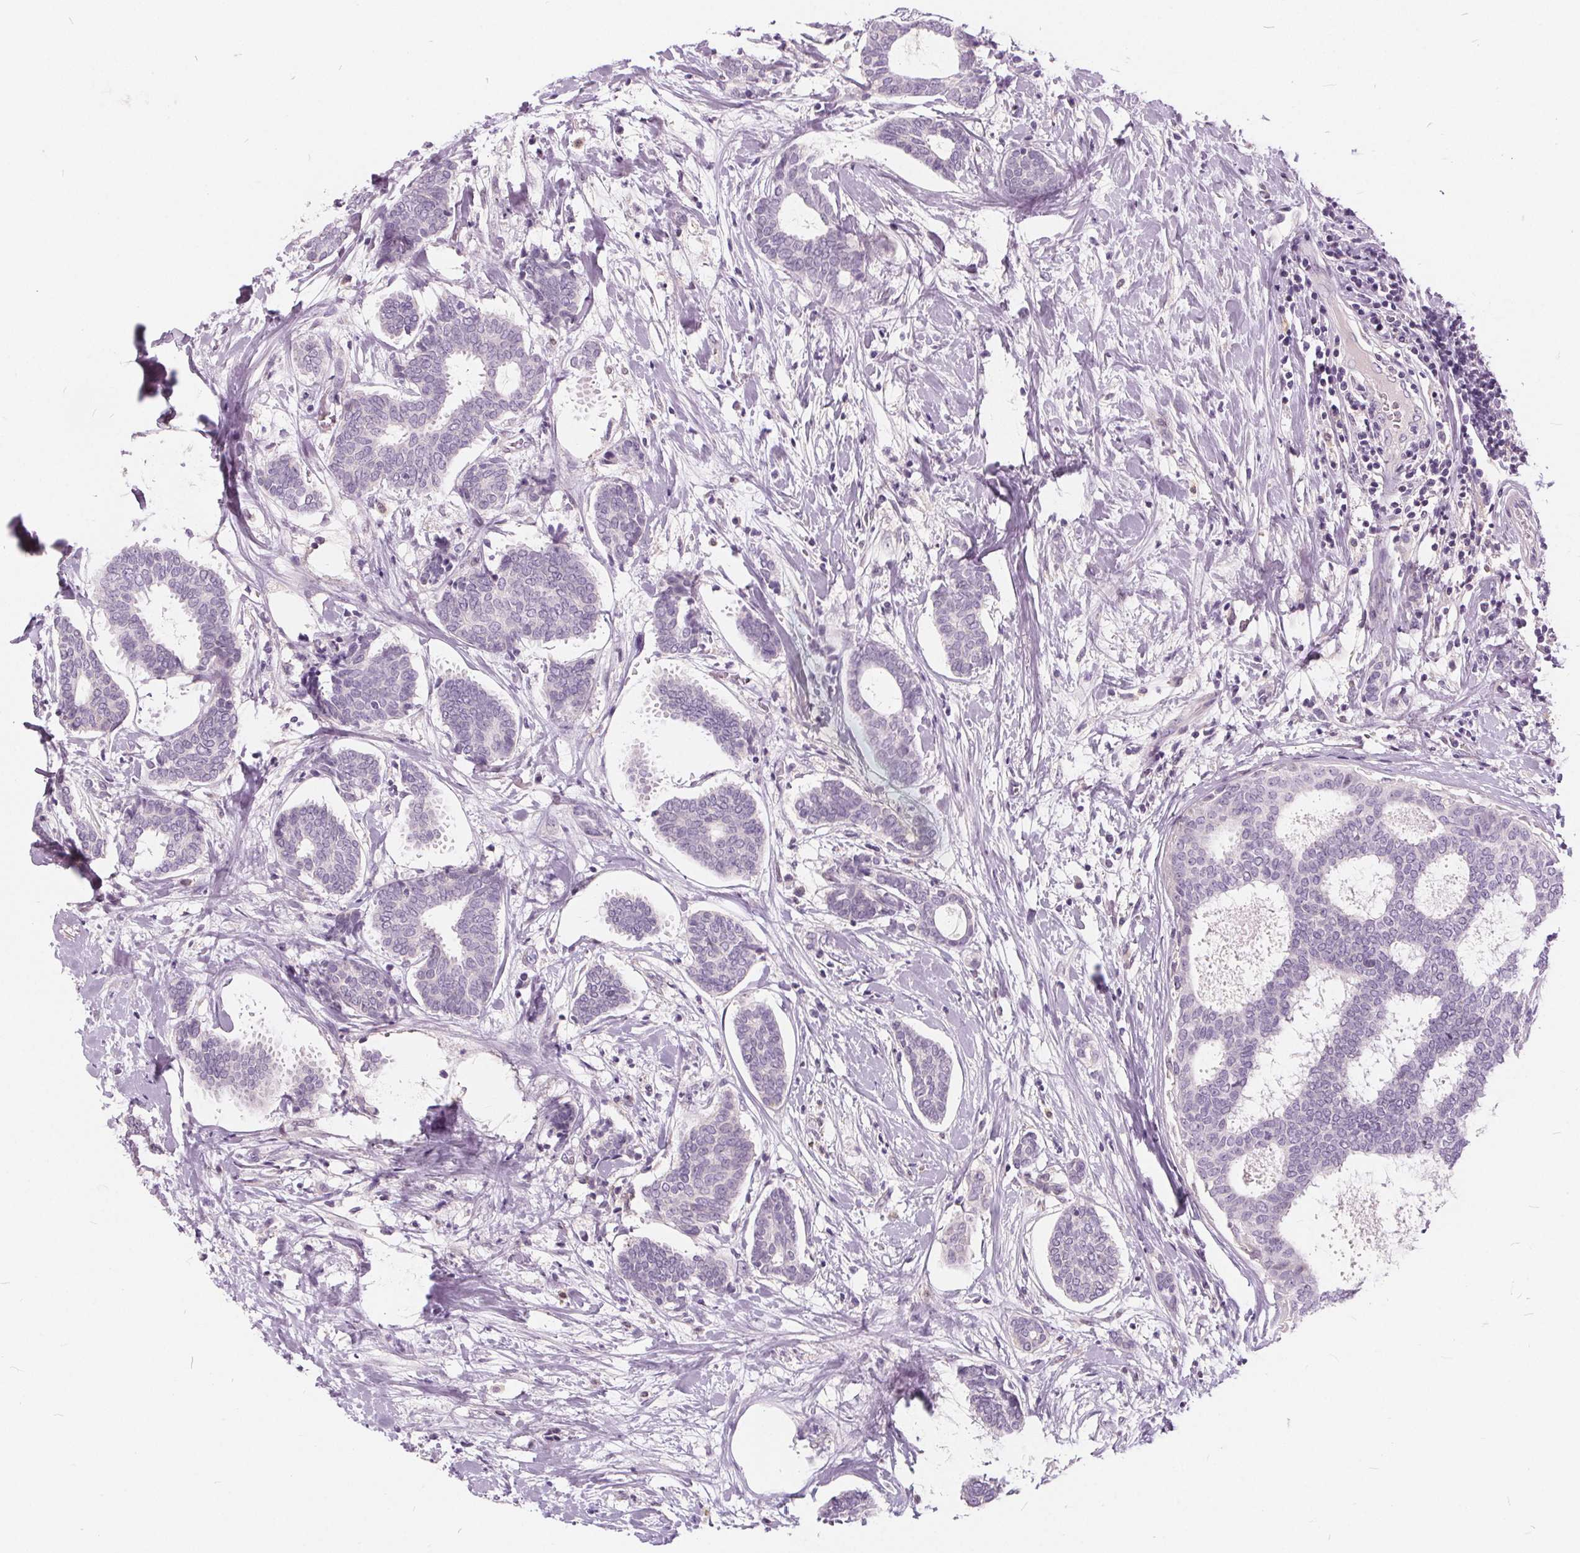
{"staining": {"intensity": "negative", "quantity": "none", "location": "none"}, "tissue": "breast cancer", "cell_type": "Tumor cells", "image_type": "cancer", "snomed": [{"axis": "morphology", "description": "Intraductal carcinoma, in situ"}, {"axis": "morphology", "description": "Duct carcinoma"}, {"axis": "morphology", "description": "Lobular carcinoma, in situ"}, {"axis": "topography", "description": "Breast"}], "caption": "This is an IHC micrograph of breast infiltrating ductal carcinoma. There is no positivity in tumor cells.", "gene": "HAAO", "patient": {"sex": "female", "age": 44}}